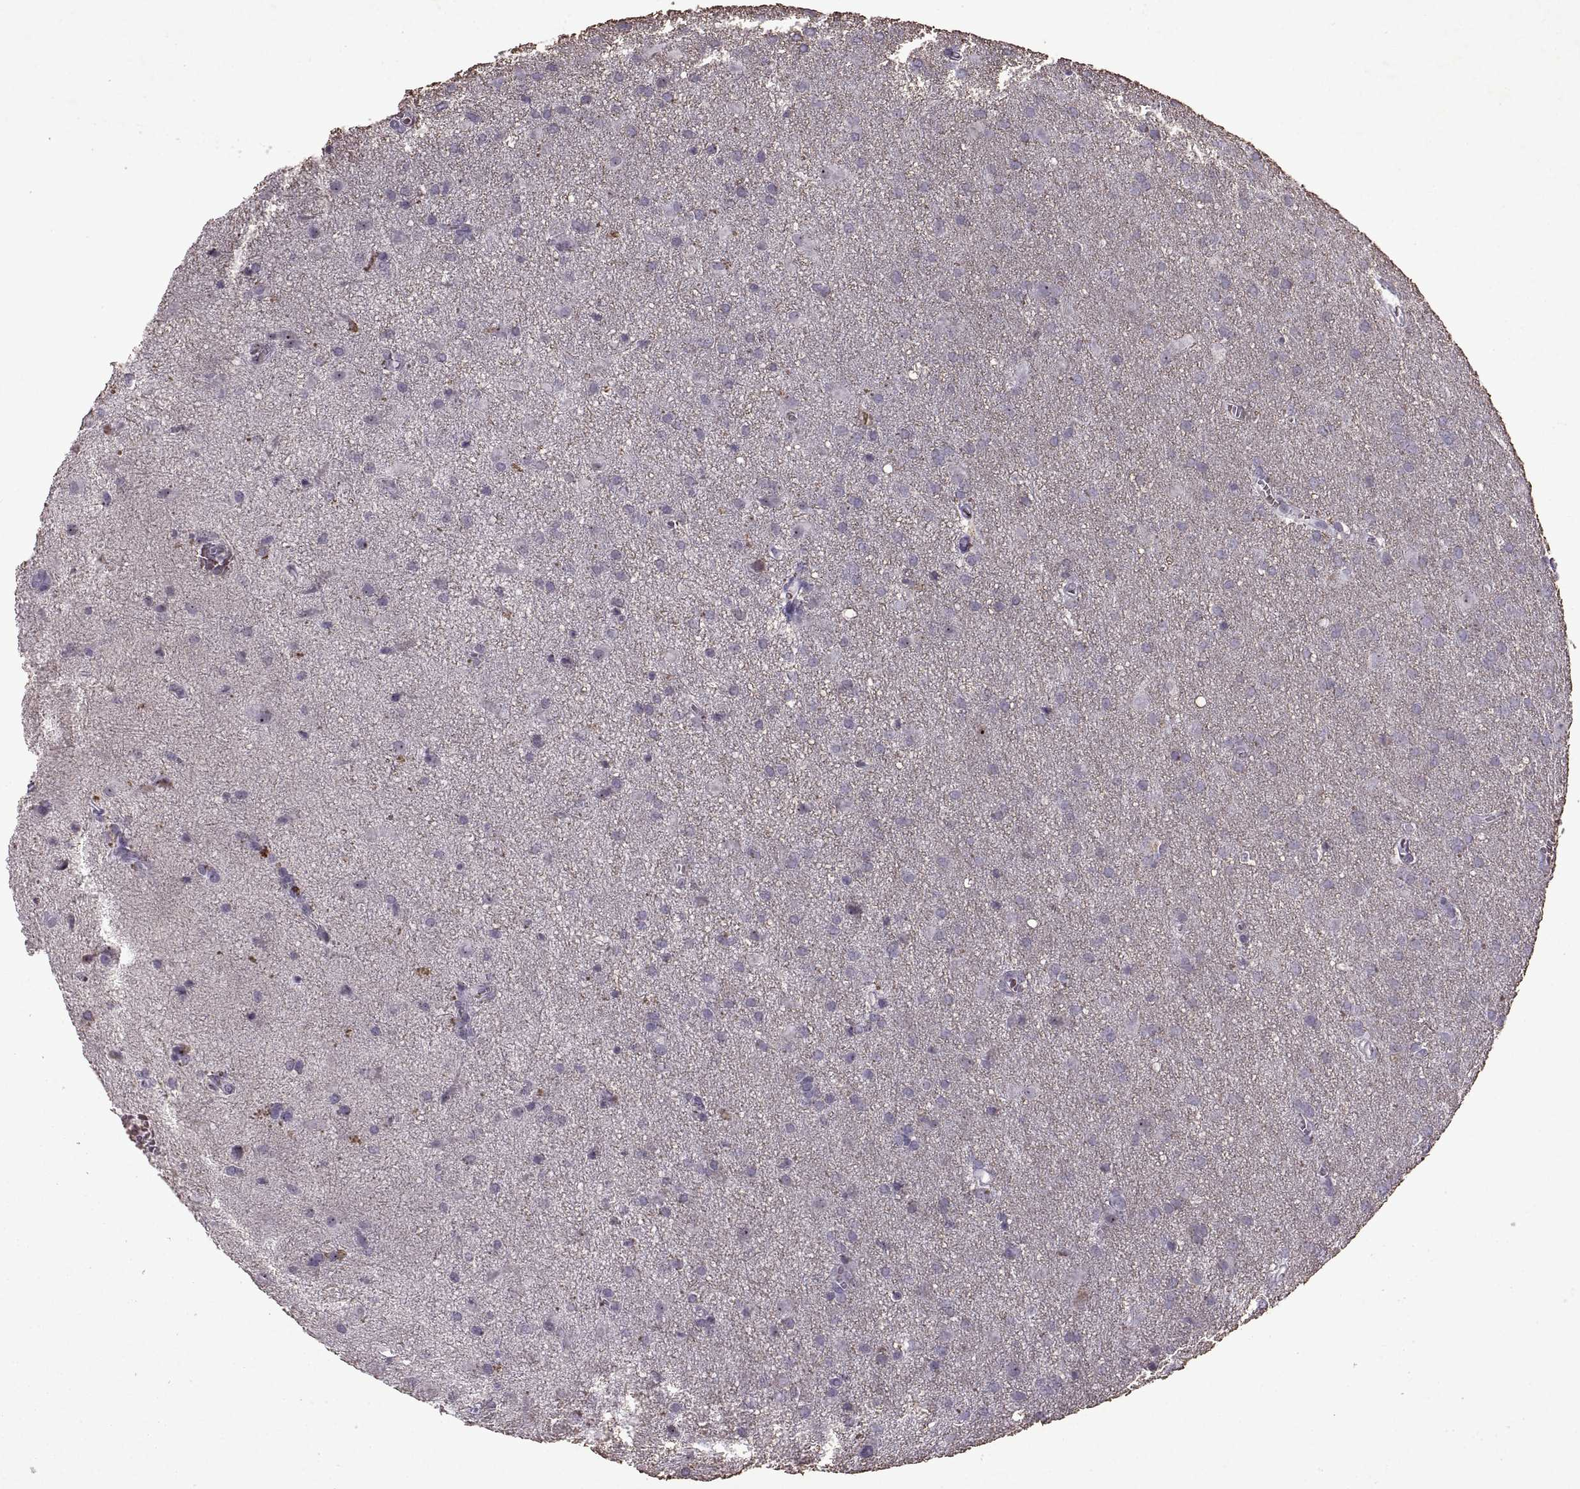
{"staining": {"intensity": "negative", "quantity": "none", "location": "none"}, "tissue": "glioma", "cell_type": "Tumor cells", "image_type": "cancer", "snomed": [{"axis": "morphology", "description": "Glioma, malignant, Low grade"}, {"axis": "topography", "description": "Brain"}], "caption": "There is no significant staining in tumor cells of malignant glioma (low-grade).", "gene": "SINHCAF", "patient": {"sex": "male", "age": 58}}